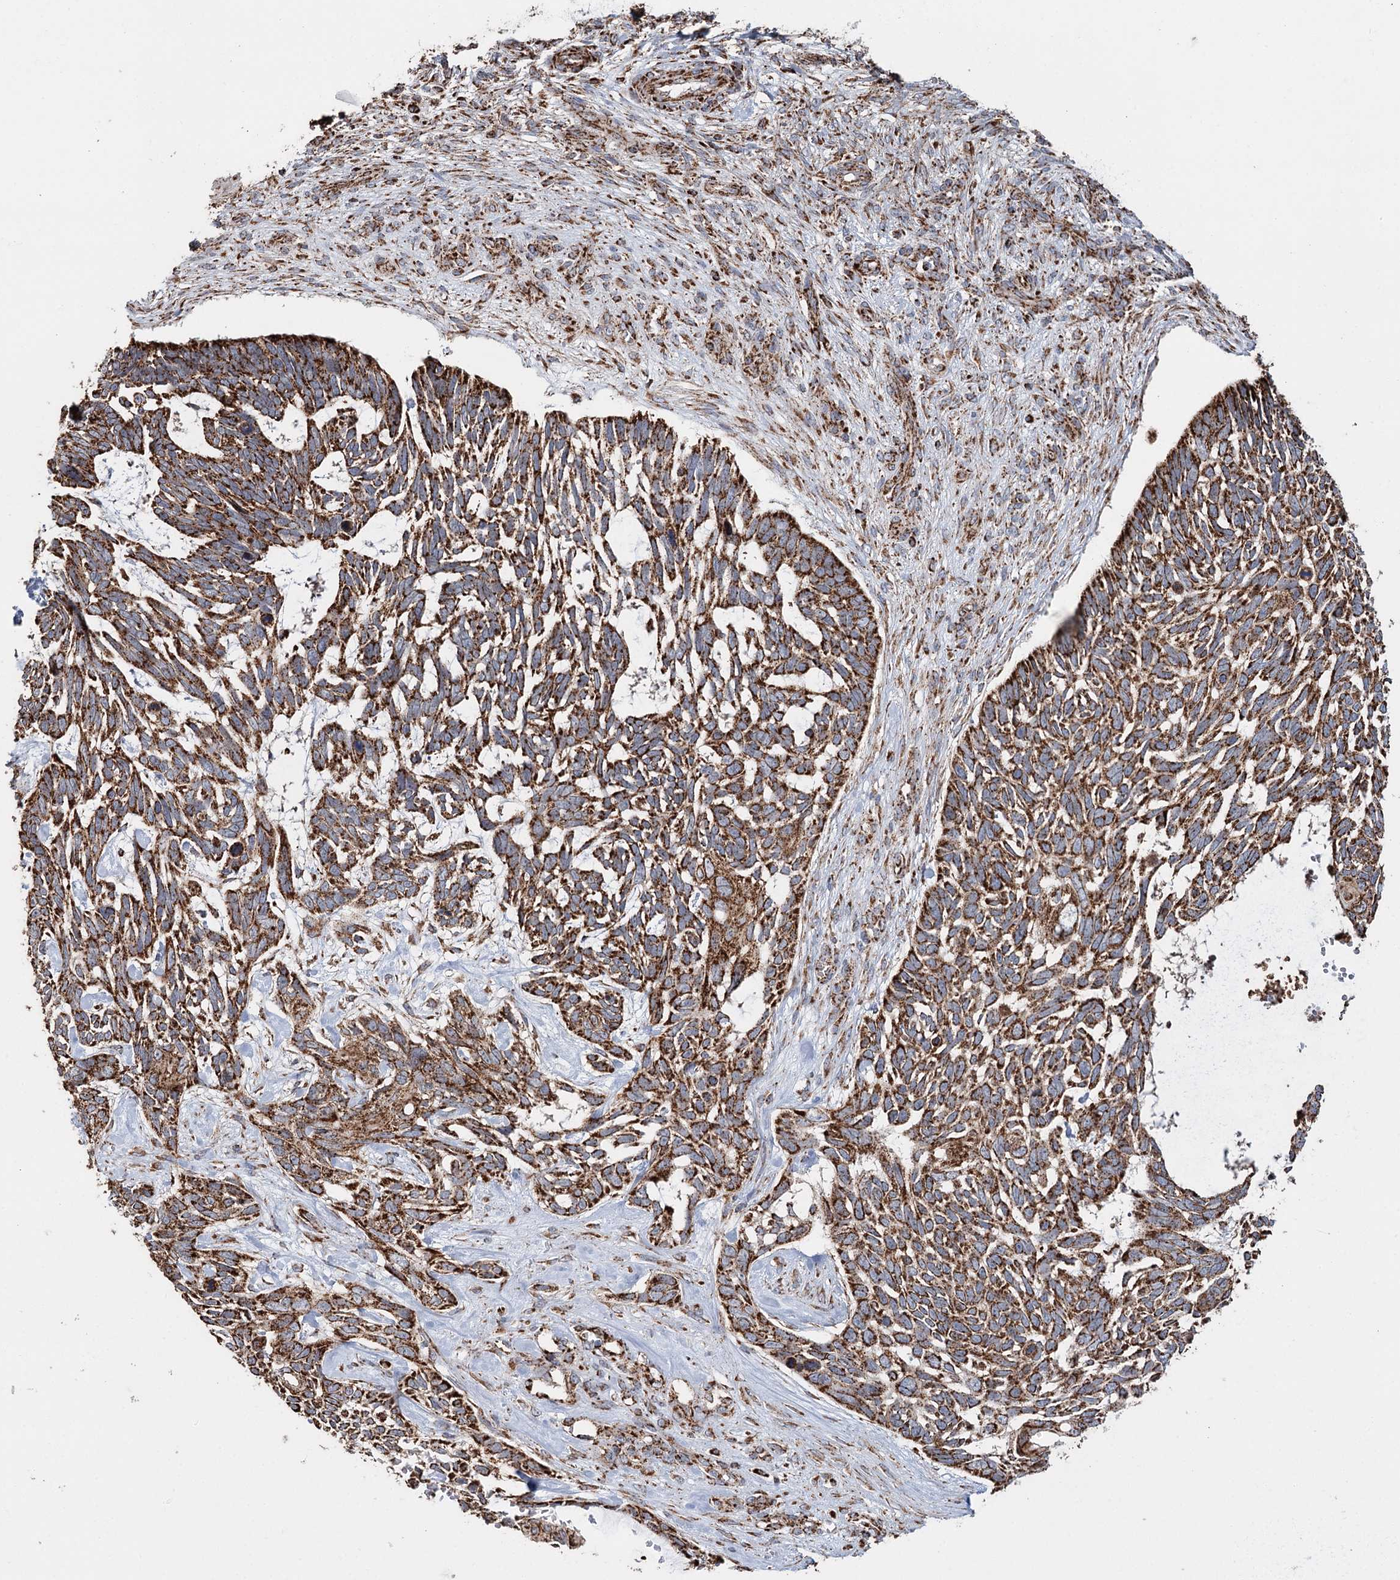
{"staining": {"intensity": "strong", "quantity": ">75%", "location": "cytoplasmic/membranous"}, "tissue": "skin cancer", "cell_type": "Tumor cells", "image_type": "cancer", "snomed": [{"axis": "morphology", "description": "Basal cell carcinoma"}, {"axis": "topography", "description": "Skin"}], "caption": "Strong cytoplasmic/membranous positivity is identified in approximately >75% of tumor cells in skin basal cell carcinoma.", "gene": "APH1A", "patient": {"sex": "male", "age": 88}}